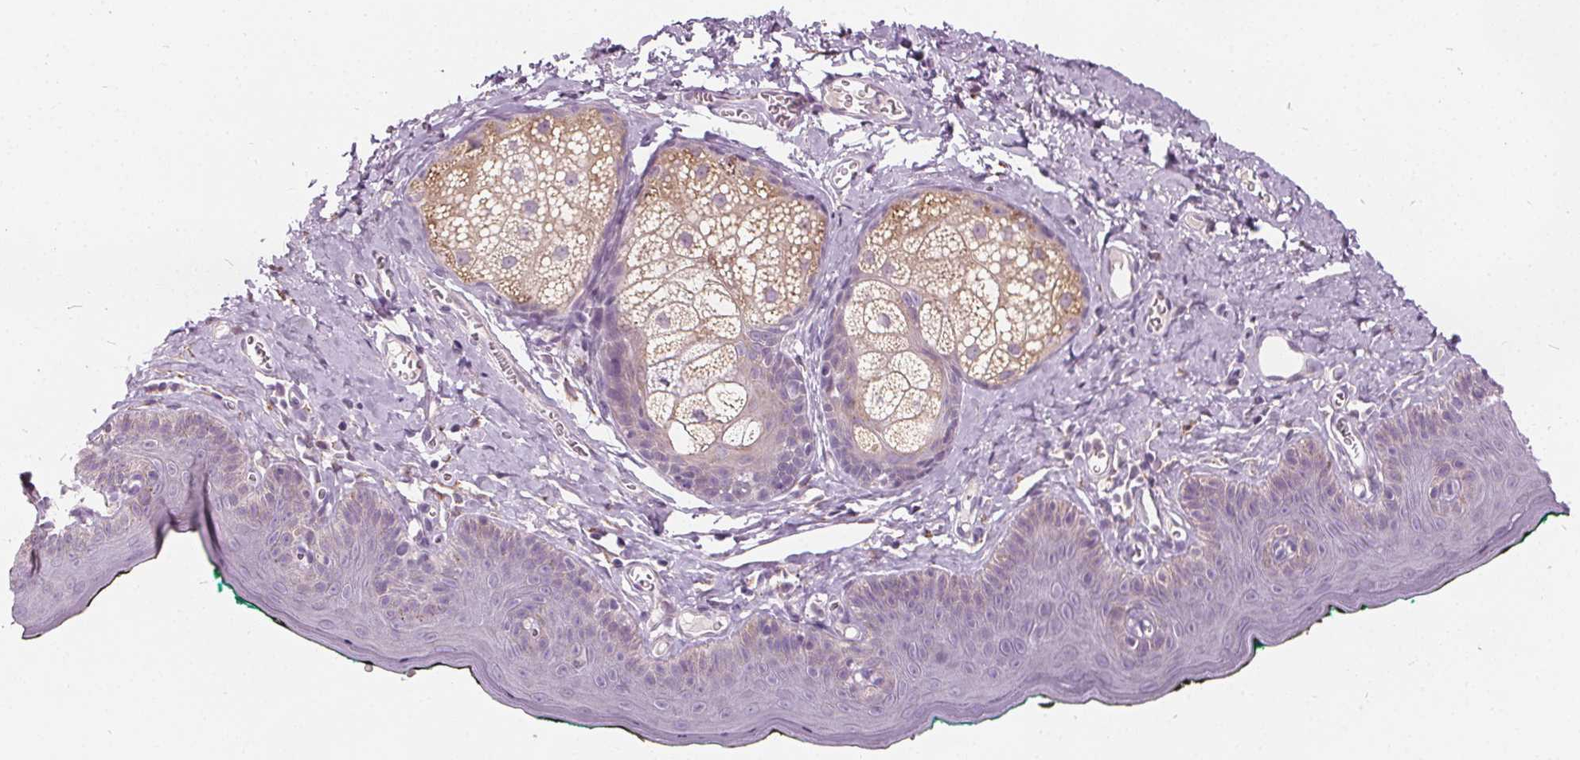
{"staining": {"intensity": "negative", "quantity": "none", "location": "none"}, "tissue": "skin", "cell_type": "Epidermal cells", "image_type": "normal", "snomed": [{"axis": "morphology", "description": "Normal tissue, NOS"}, {"axis": "topography", "description": "Vulva"}, {"axis": "topography", "description": "Peripheral nerve tissue"}], "caption": "Skin stained for a protein using IHC shows no positivity epidermal cells.", "gene": "ACOX2", "patient": {"sex": "female", "age": 66}}